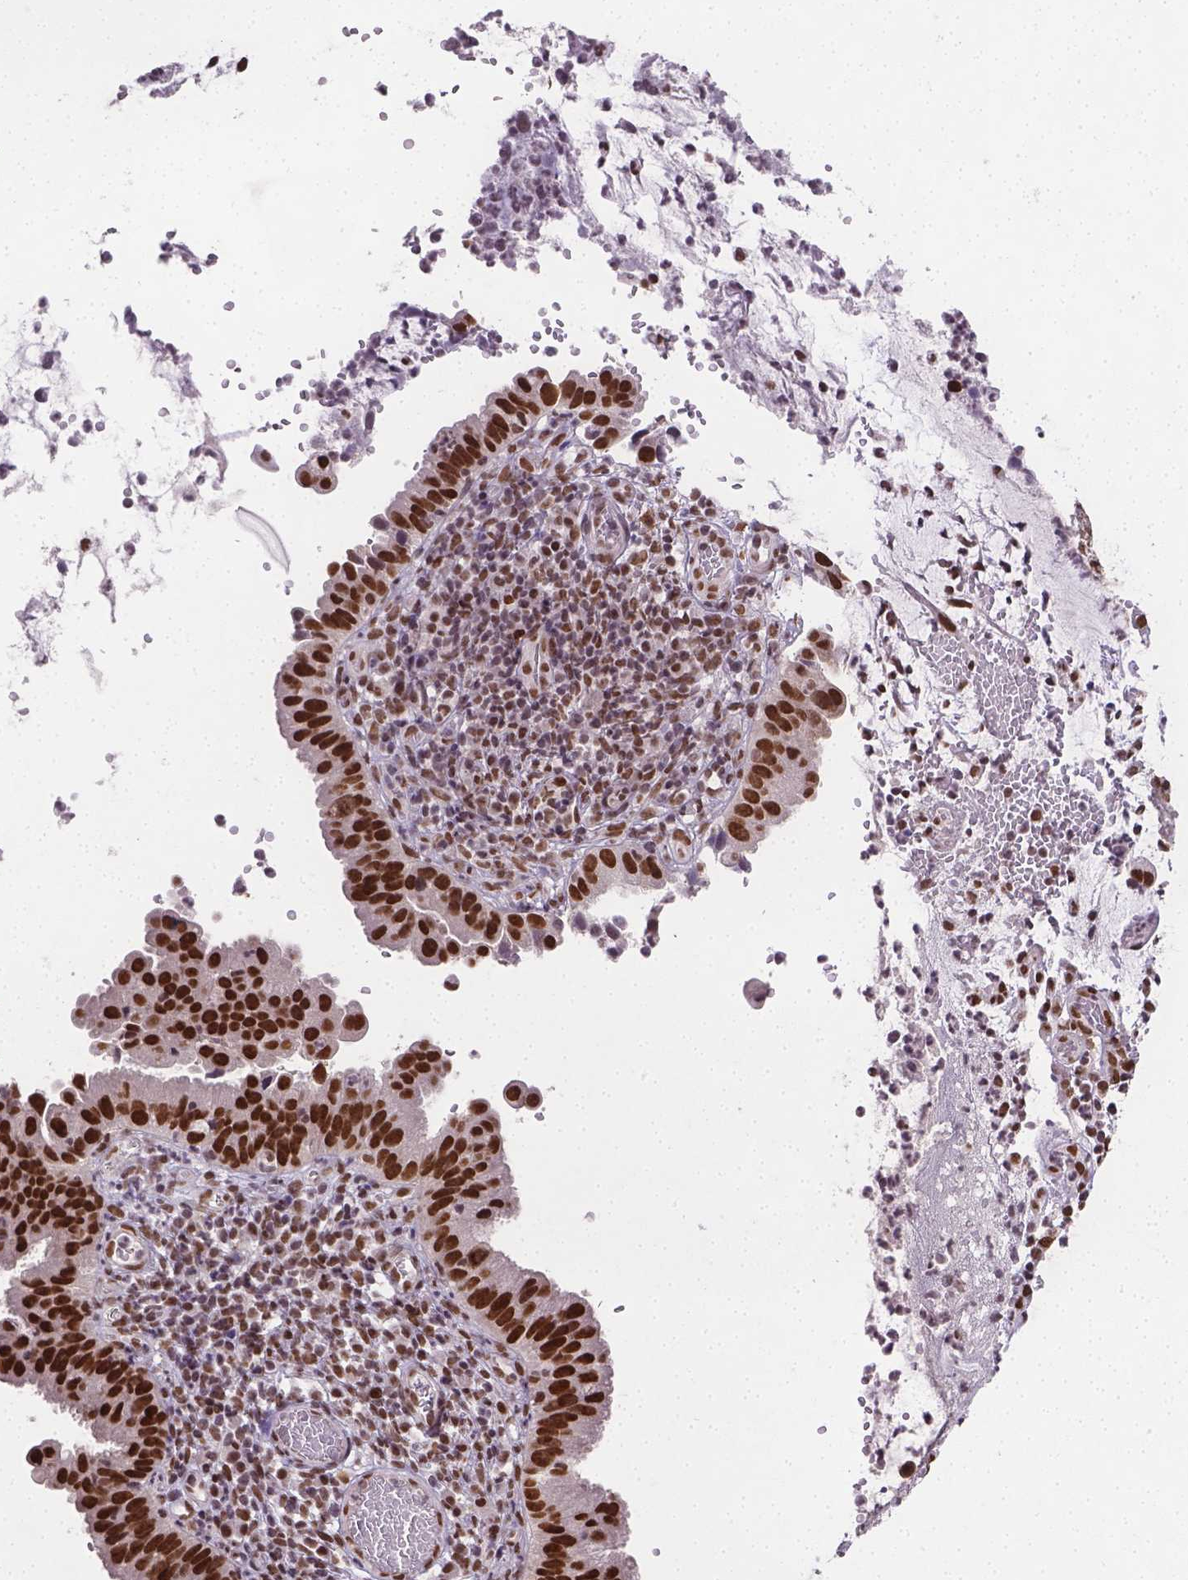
{"staining": {"intensity": "strong", "quantity": ">75%", "location": "nuclear"}, "tissue": "cervical cancer", "cell_type": "Tumor cells", "image_type": "cancer", "snomed": [{"axis": "morphology", "description": "Adenocarcinoma, NOS"}, {"axis": "topography", "description": "Cervix"}], "caption": "Cervical cancer (adenocarcinoma) tissue demonstrates strong nuclear positivity in about >75% of tumor cells, visualized by immunohistochemistry. Using DAB (3,3'-diaminobenzidine) (brown) and hematoxylin (blue) stains, captured at high magnification using brightfield microscopy.", "gene": "FANCE", "patient": {"sex": "female", "age": 34}}